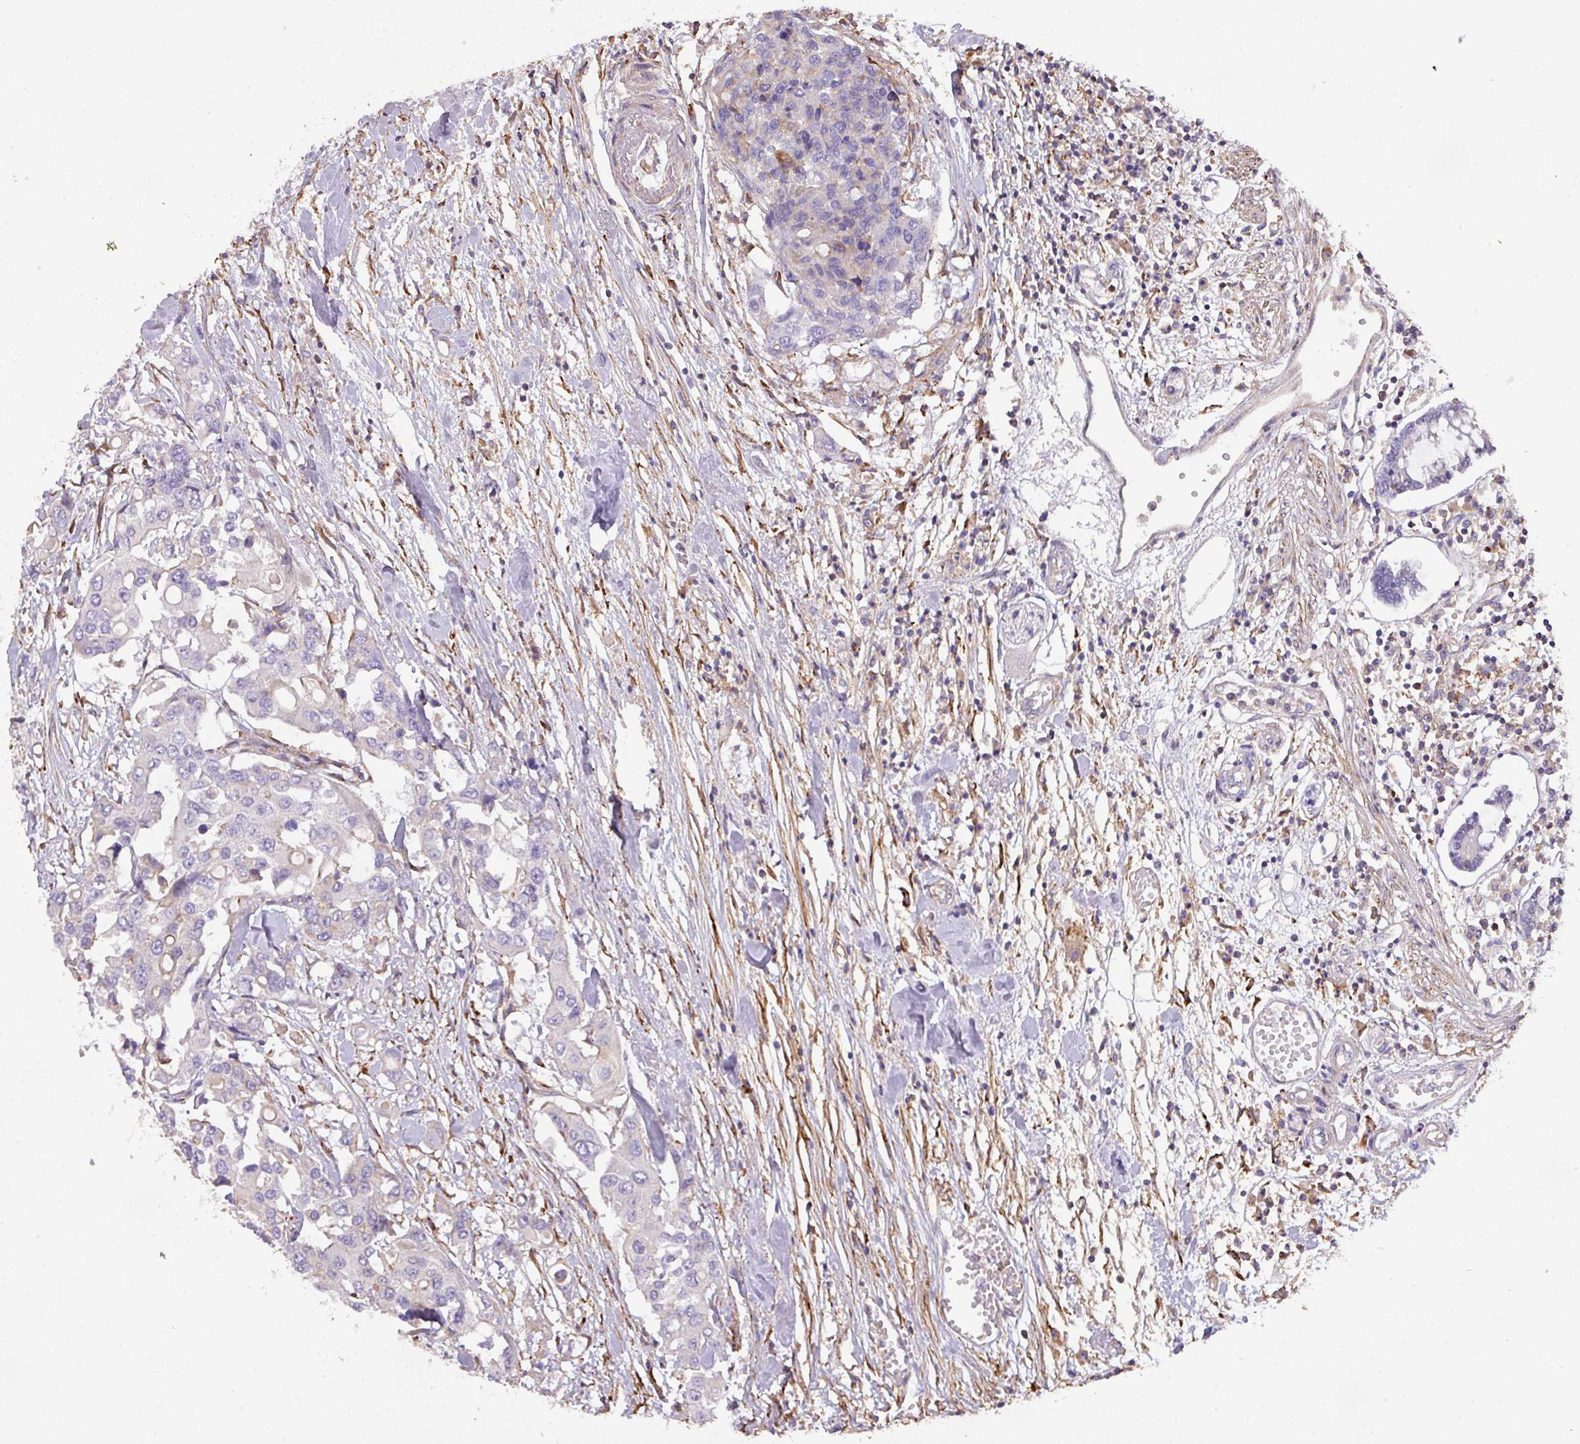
{"staining": {"intensity": "negative", "quantity": "none", "location": "none"}, "tissue": "colorectal cancer", "cell_type": "Tumor cells", "image_type": "cancer", "snomed": [{"axis": "morphology", "description": "Adenocarcinoma, NOS"}, {"axis": "topography", "description": "Colon"}], "caption": "Human adenocarcinoma (colorectal) stained for a protein using immunohistochemistry displays no expression in tumor cells.", "gene": "LRRC41", "patient": {"sex": "male", "age": 77}}